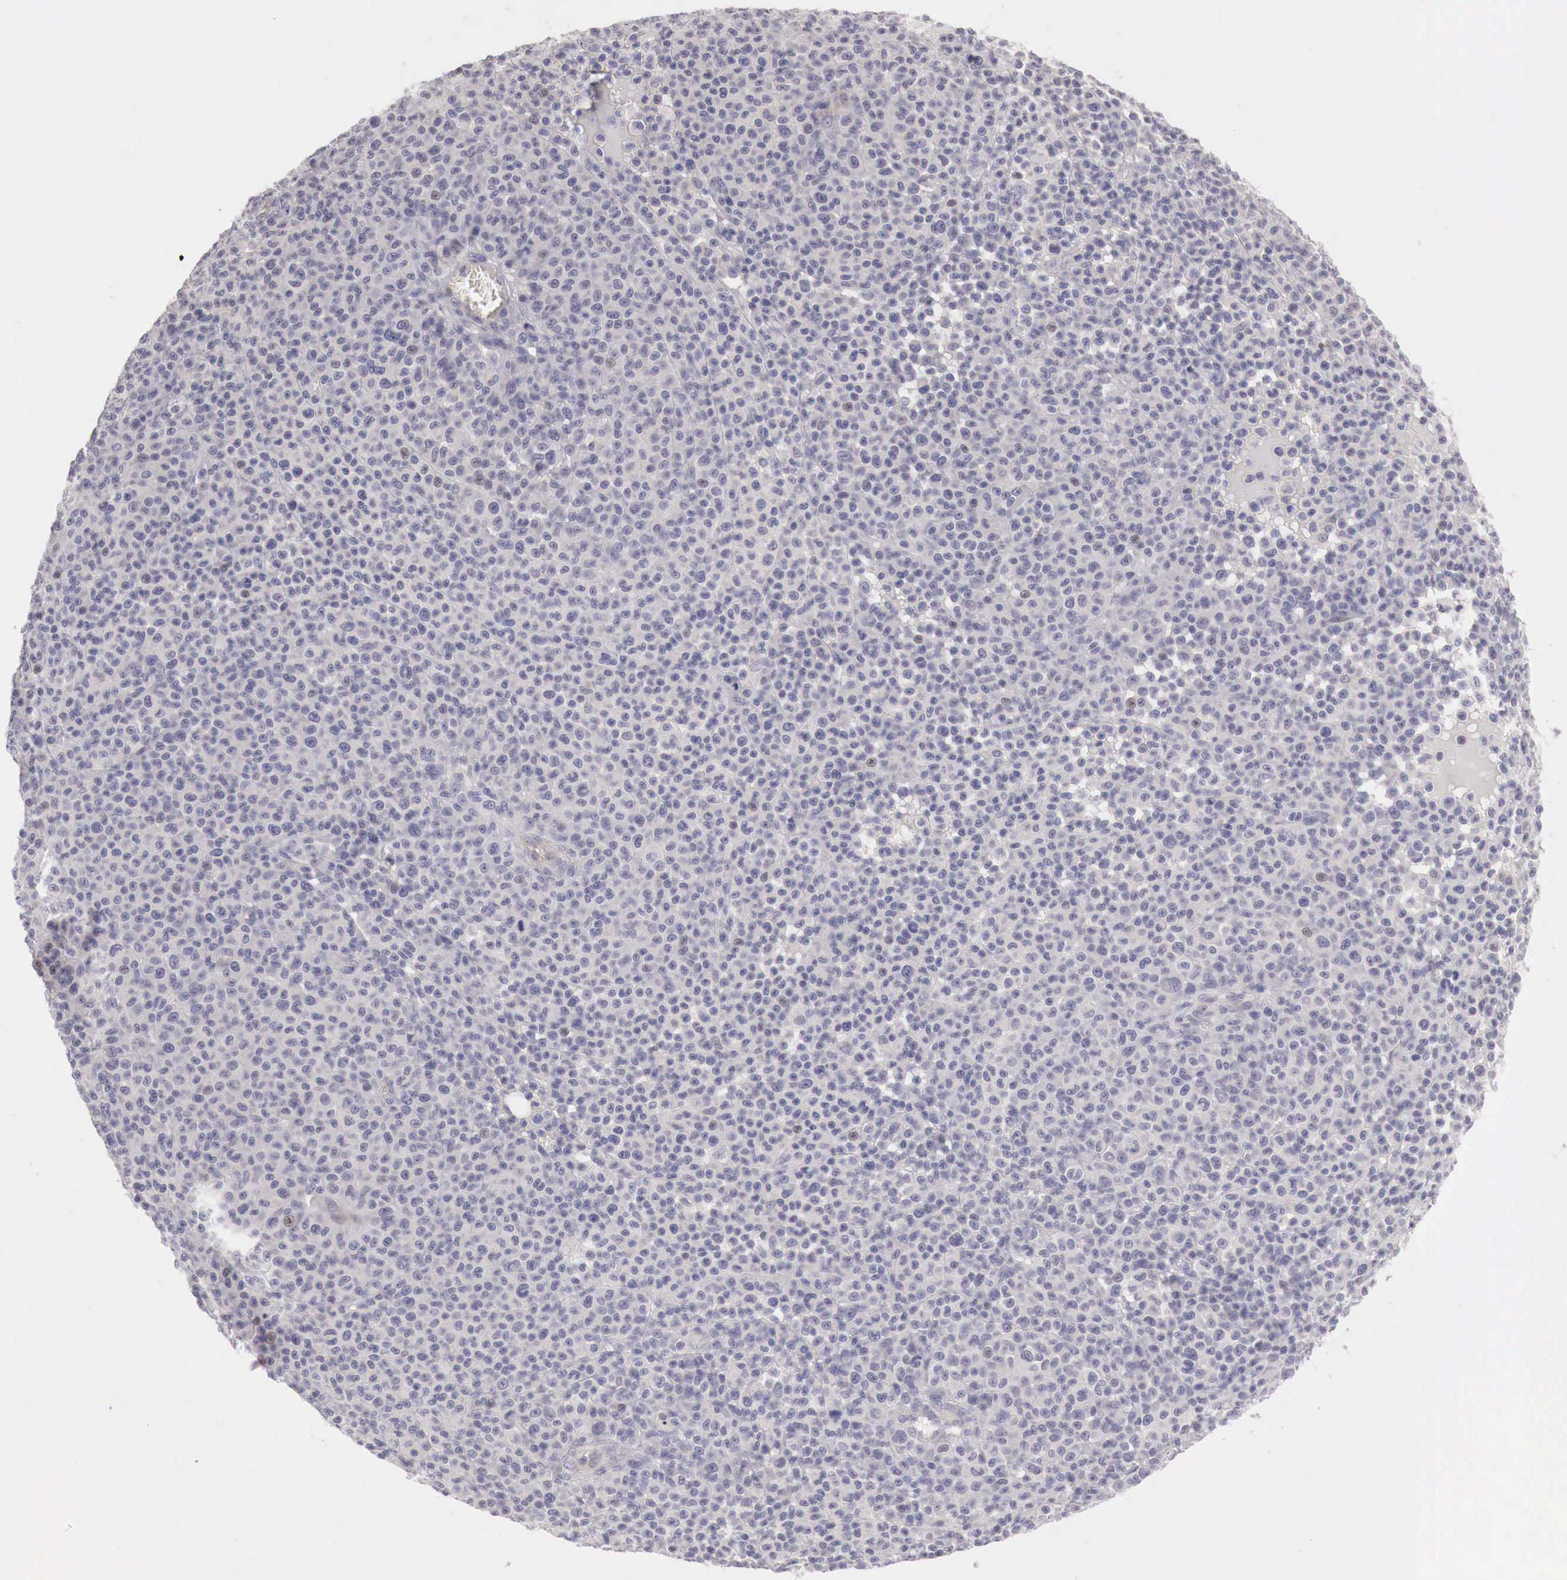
{"staining": {"intensity": "negative", "quantity": "none", "location": "none"}, "tissue": "melanoma", "cell_type": "Tumor cells", "image_type": "cancer", "snomed": [{"axis": "morphology", "description": "Malignant melanoma, Metastatic site"}, {"axis": "topography", "description": "Skin"}], "caption": "IHC image of neoplastic tissue: human melanoma stained with DAB (3,3'-diaminobenzidine) exhibits no significant protein staining in tumor cells.", "gene": "GATA1", "patient": {"sex": "male", "age": 32}}